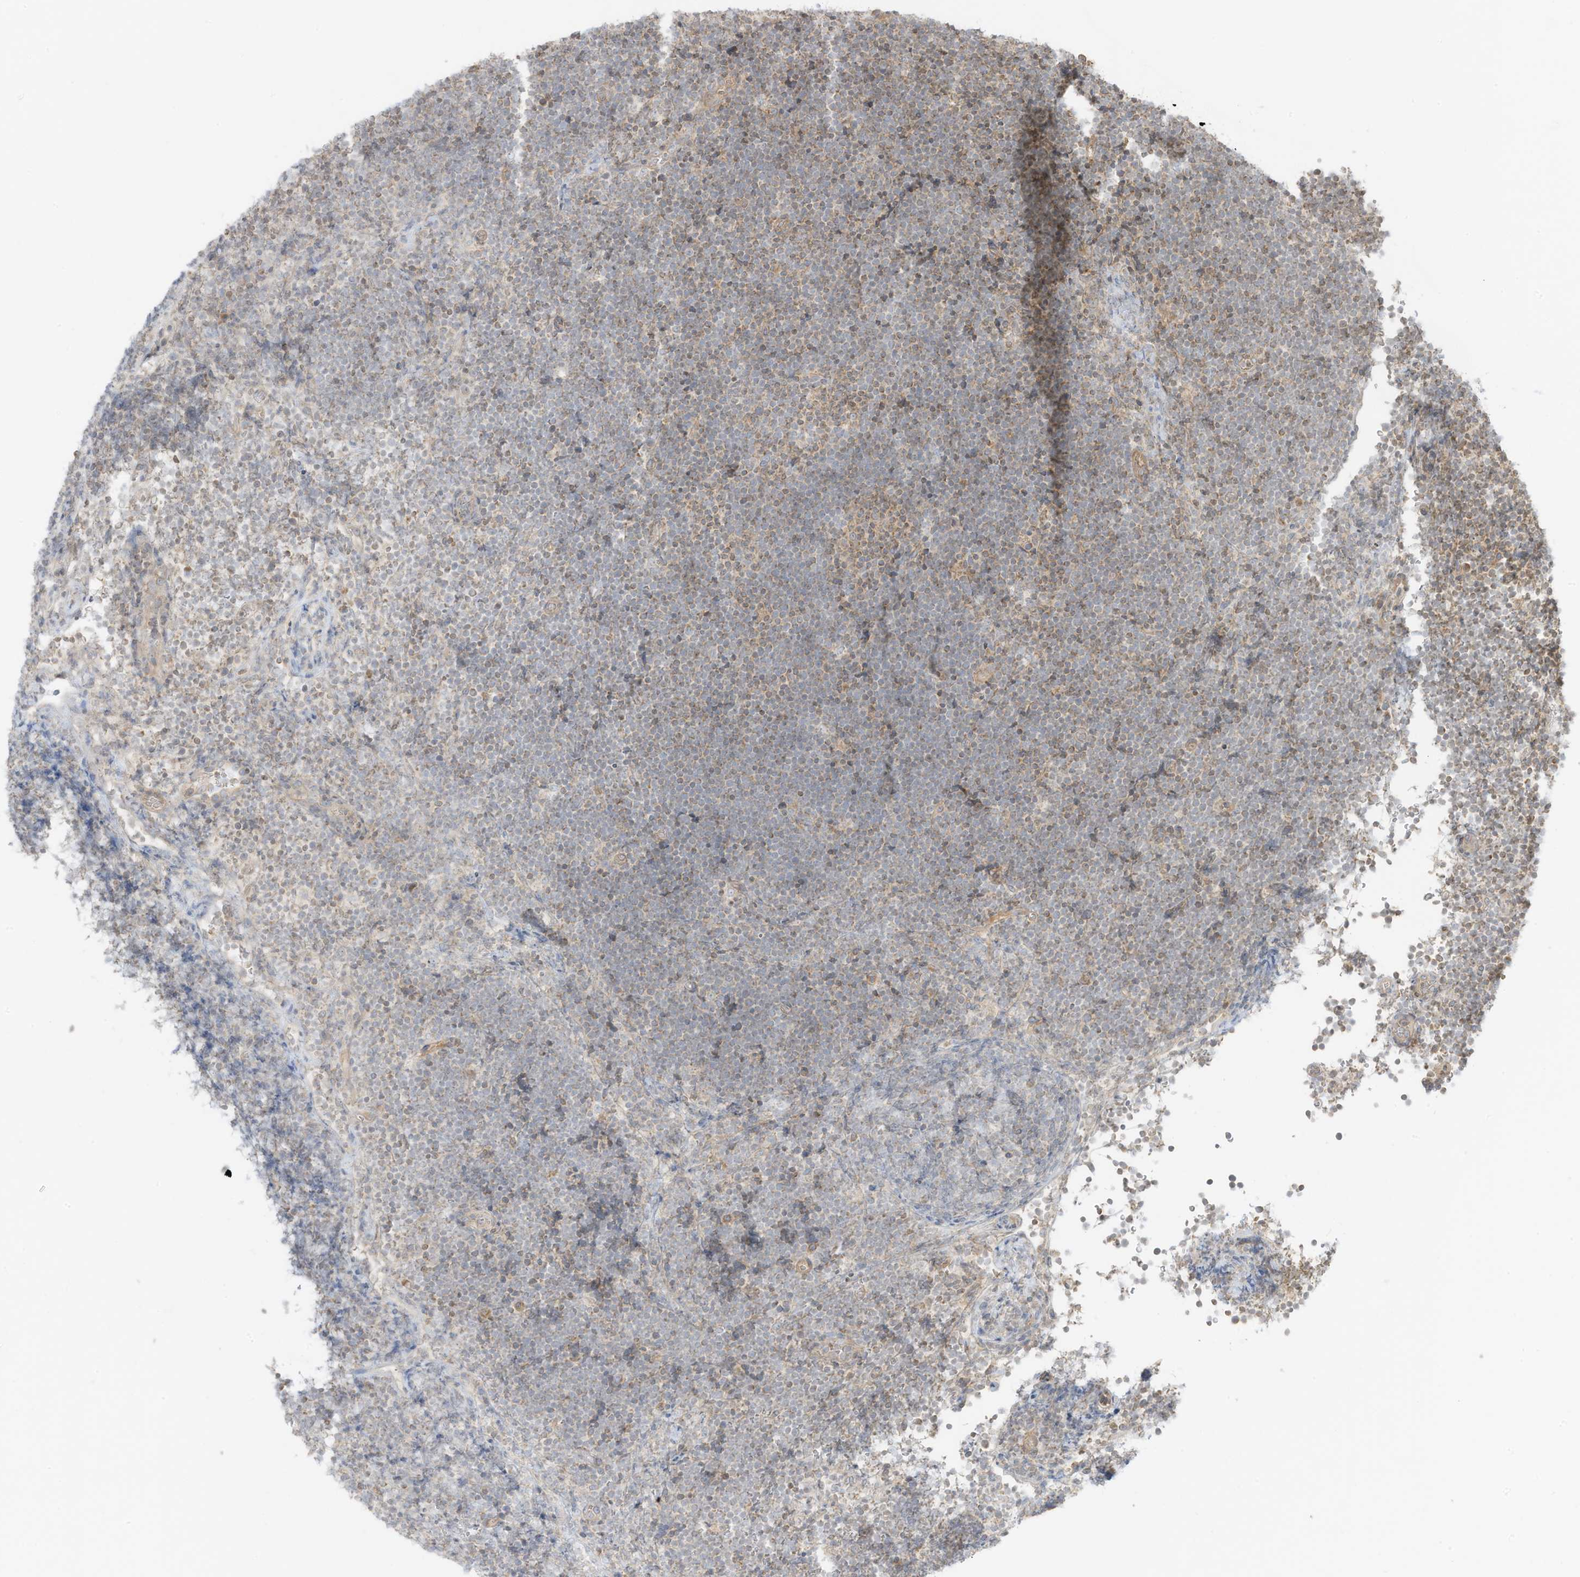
{"staining": {"intensity": "negative", "quantity": "none", "location": "none"}, "tissue": "lymphoma", "cell_type": "Tumor cells", "image_type": "cancer", "snomed": [{"axis": "morphology", "description": "Malignant lymphoma, non-Hodgkin's type, High grade"}, {"axis": "topography", "description": "Lymph node"}], "caption": "Malignant lymphoma, non-Hodgkin's type (high-grade) was stained to show a protein in brown. There is no significant expression in tumor cells.", "gene": "SLC25A12", "patient": {"sex": "male", "age": 13}}